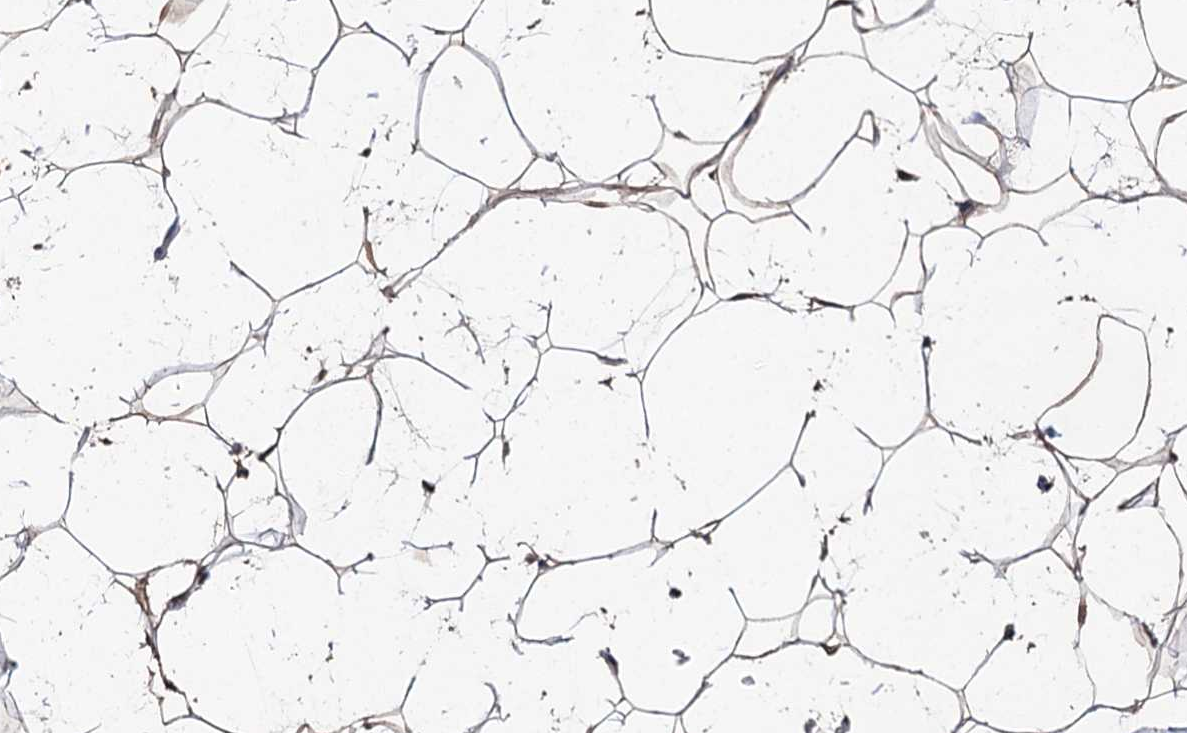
{"staining": {"intensity": "moderate", "quantity": ">75%", "location": "cytoplasmic/membranous"}, "tissue": "adipose tissue", "cell_type": "Adipocytes", "image_type": "normal", "snomed": [{"axis": "morphology", "description": "Normal tissue, NOS"}, {"axis": "topography", "description": "Breast"}], "caption": "Adipose tissue stained for a protein (brown) exhibits moderate cytoplasmic/membranous positive expression in approximately >75% of adipocytes.", "gene": "NOPCHAP1", "patient": {"sex": "female", "age": 26}}